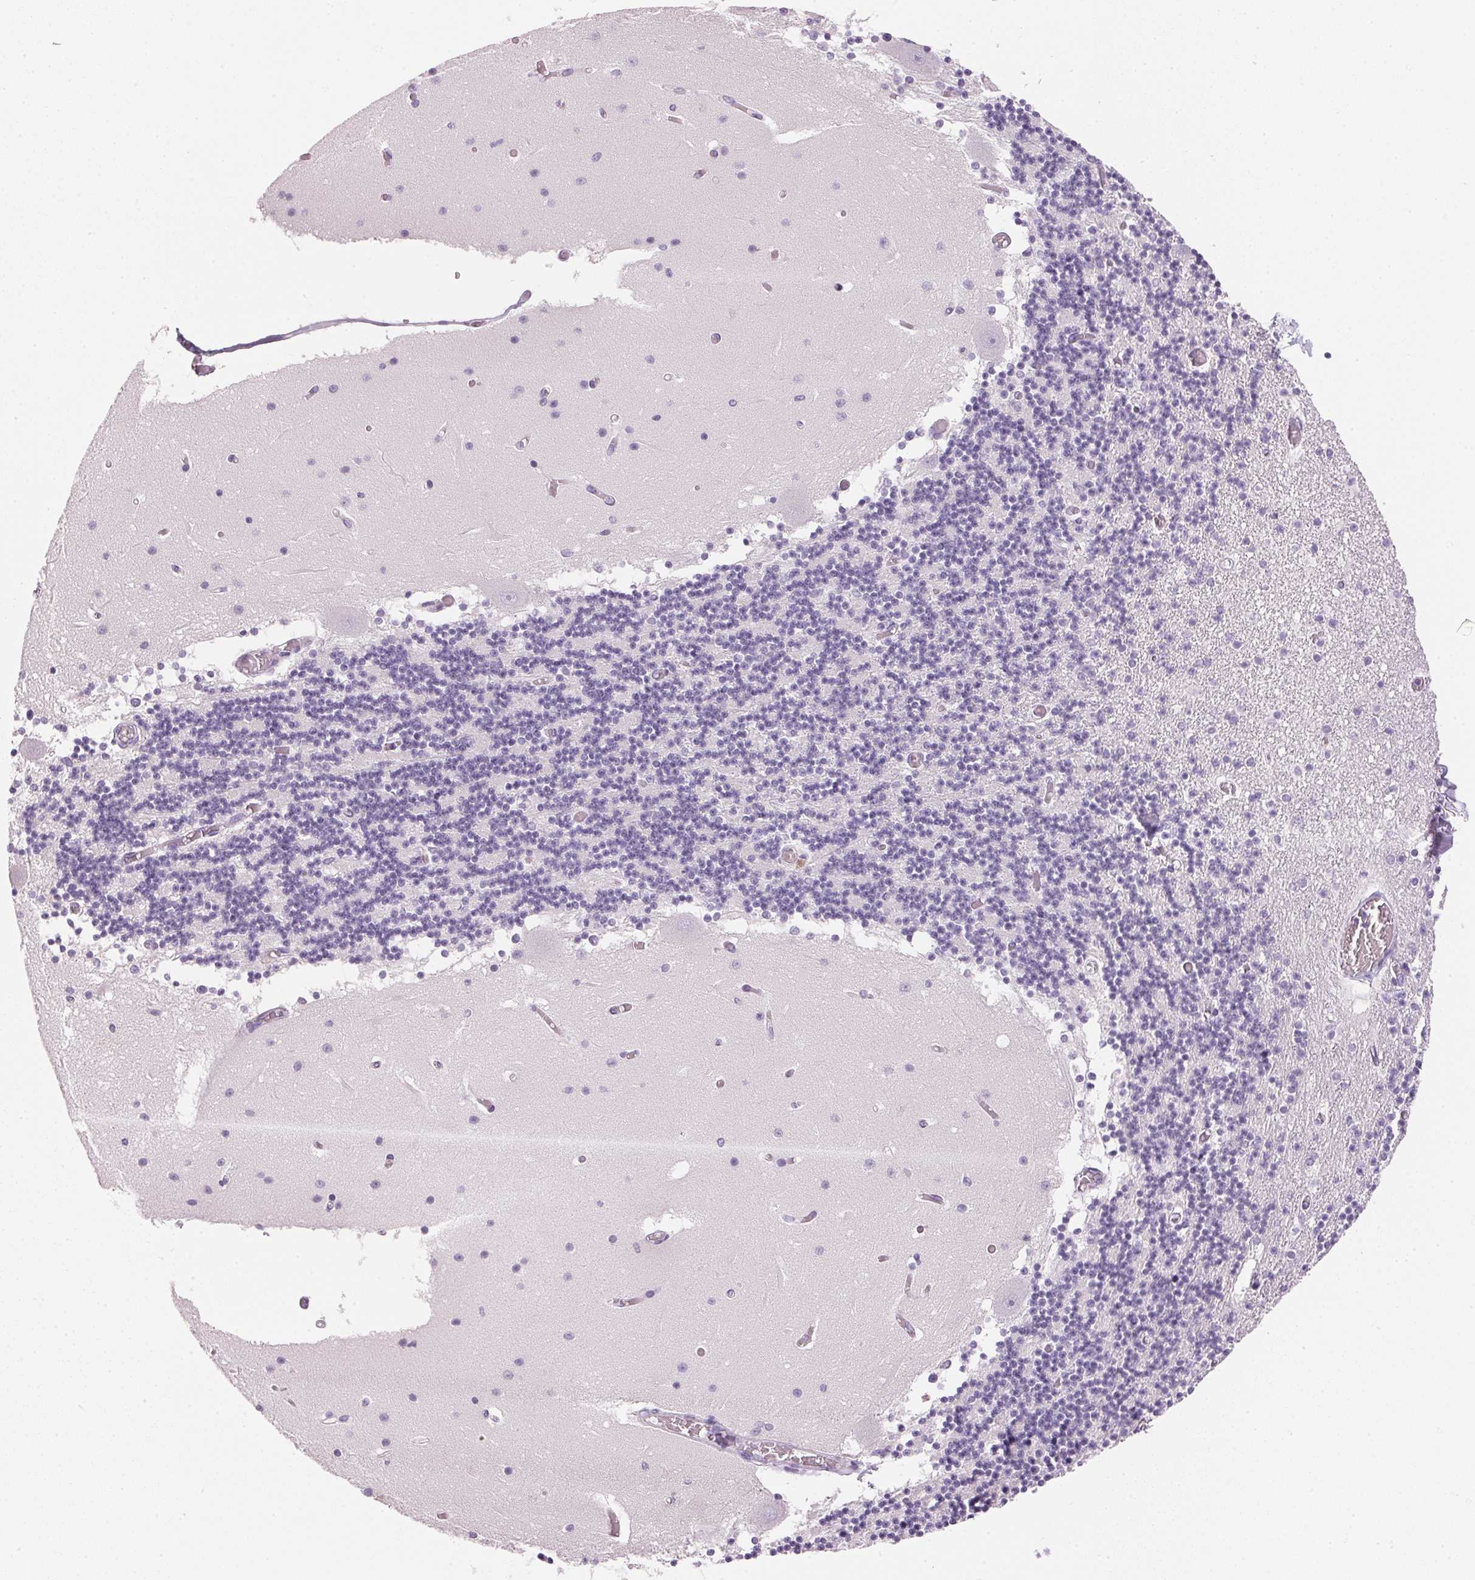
{"staining": {"intensity": "negative", "quantity": "none", "location": "none"}, "tissue": "cerebellum", "cell_type": "Cells in granular layer", "image_type": "normal", "snomed": [{"axis": "morphology", "description": "Normal tissue, NOS"}, {"axis": "topography", "description": "Cerebellum"}], "caption": "The IHC photomicrograph has no significant staining in cells in granular layer of cerebellum. (Immunohistochemistry, brightfield microscopy, high magnification).", "gene": "IGFBP1", "patient": {"sex": "female", "age": 28}}